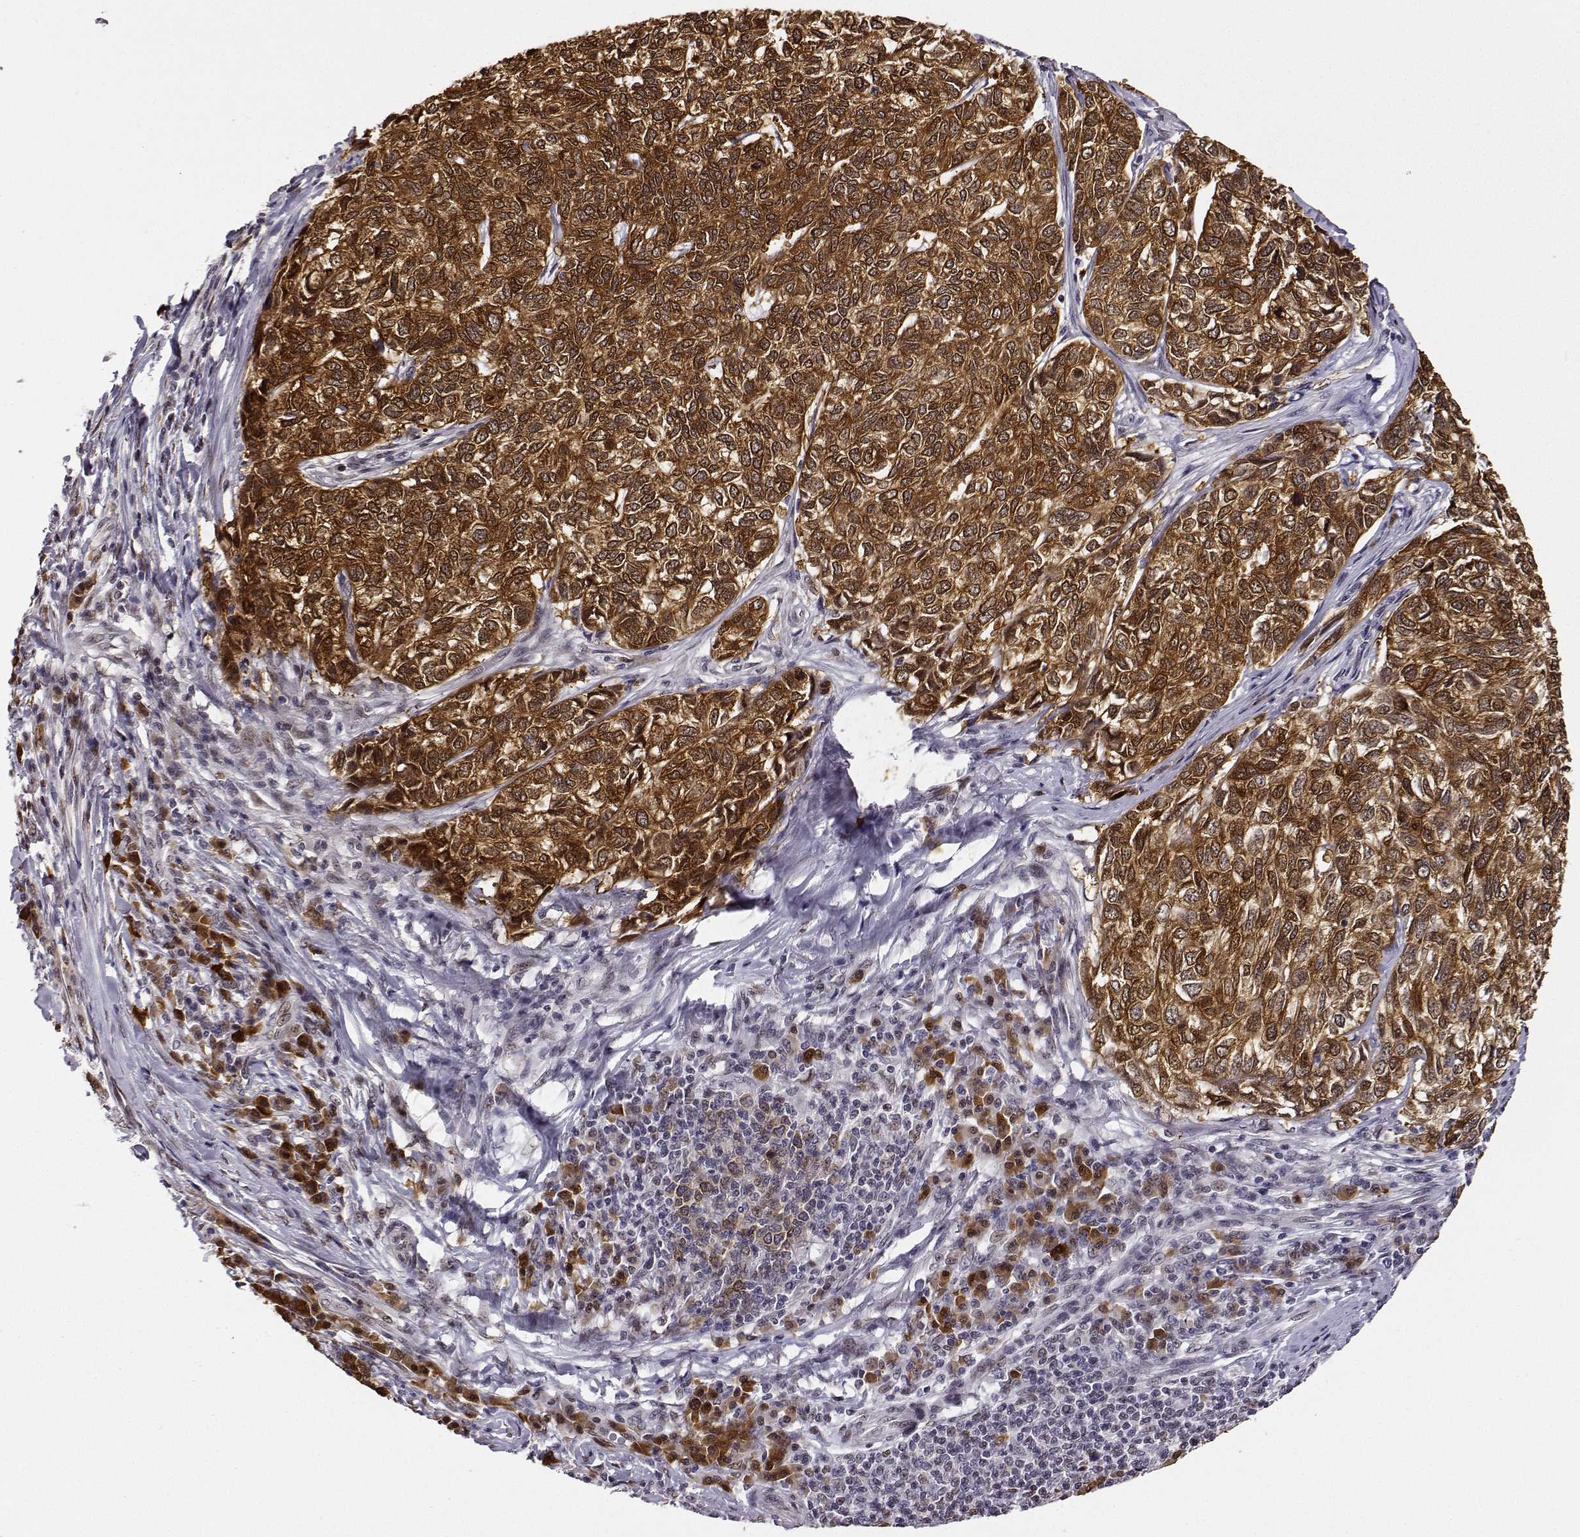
{"staining": {"intensity": "strong", "quantity": ">75%", "location": "cytoplasmic/membranous,nuclear"}, "tissue": "skin cancer", "cell_type": "Tumor cells", "image_type": "cancer", "snomed": [{"axis": "morphology", "description": "Basal cell carcinoma"}, {"axis": "topography", "description": "Skin"}], "caption": "Protein expression analysis of human skin basal cell carcinoma reveals strong cytoplasmic/membranous and nuclear expression in about >75% of tumor cells.", "gene": "PHGDH", "patient": {"sex": "female", "age": 65}}